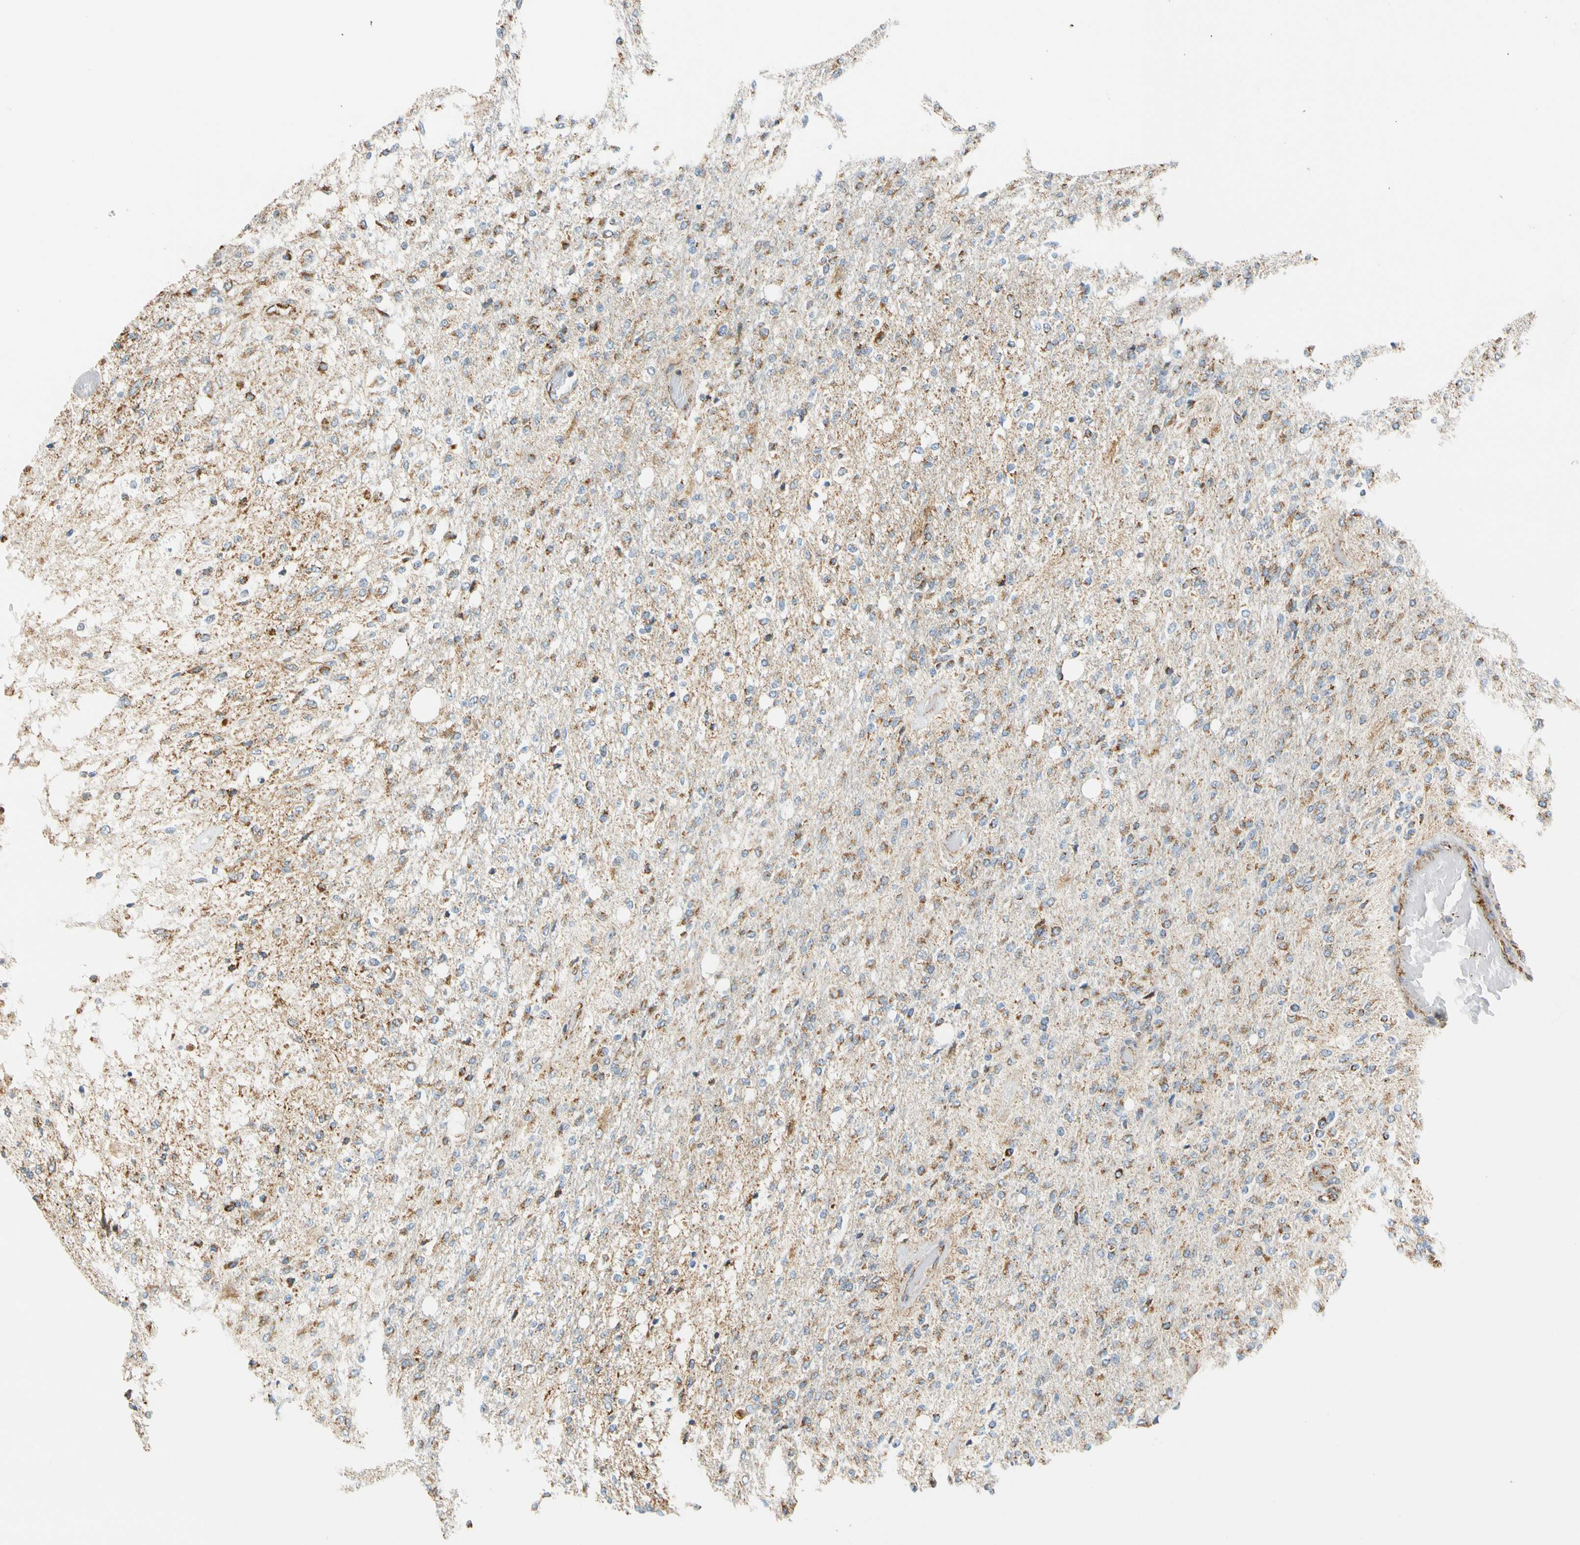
{"staining": {"intensity": "moderate", "quantity": "<25%", "location": "cytoplasmic/membranous"}, "tissue": "glioma", "cell_type": "Tumor cells", "image_type": "cancer", "snomed": [{"axis": "morphology", "description": "Normal tissue, NOS"}, {"axis": "morphology", "description": "Glioma, malignant, High grade"}, {"axis": "topography", "description": "Cerebral cortex"}], "caption": "Human malignant glioma (high-grade) stained with a brown dye reveals moderate cytoplasmic/membranous positive positivity in about <25% of tumor cells.", "gene": "SFXN3", "patient": {"sex": "male", "age": 77}}